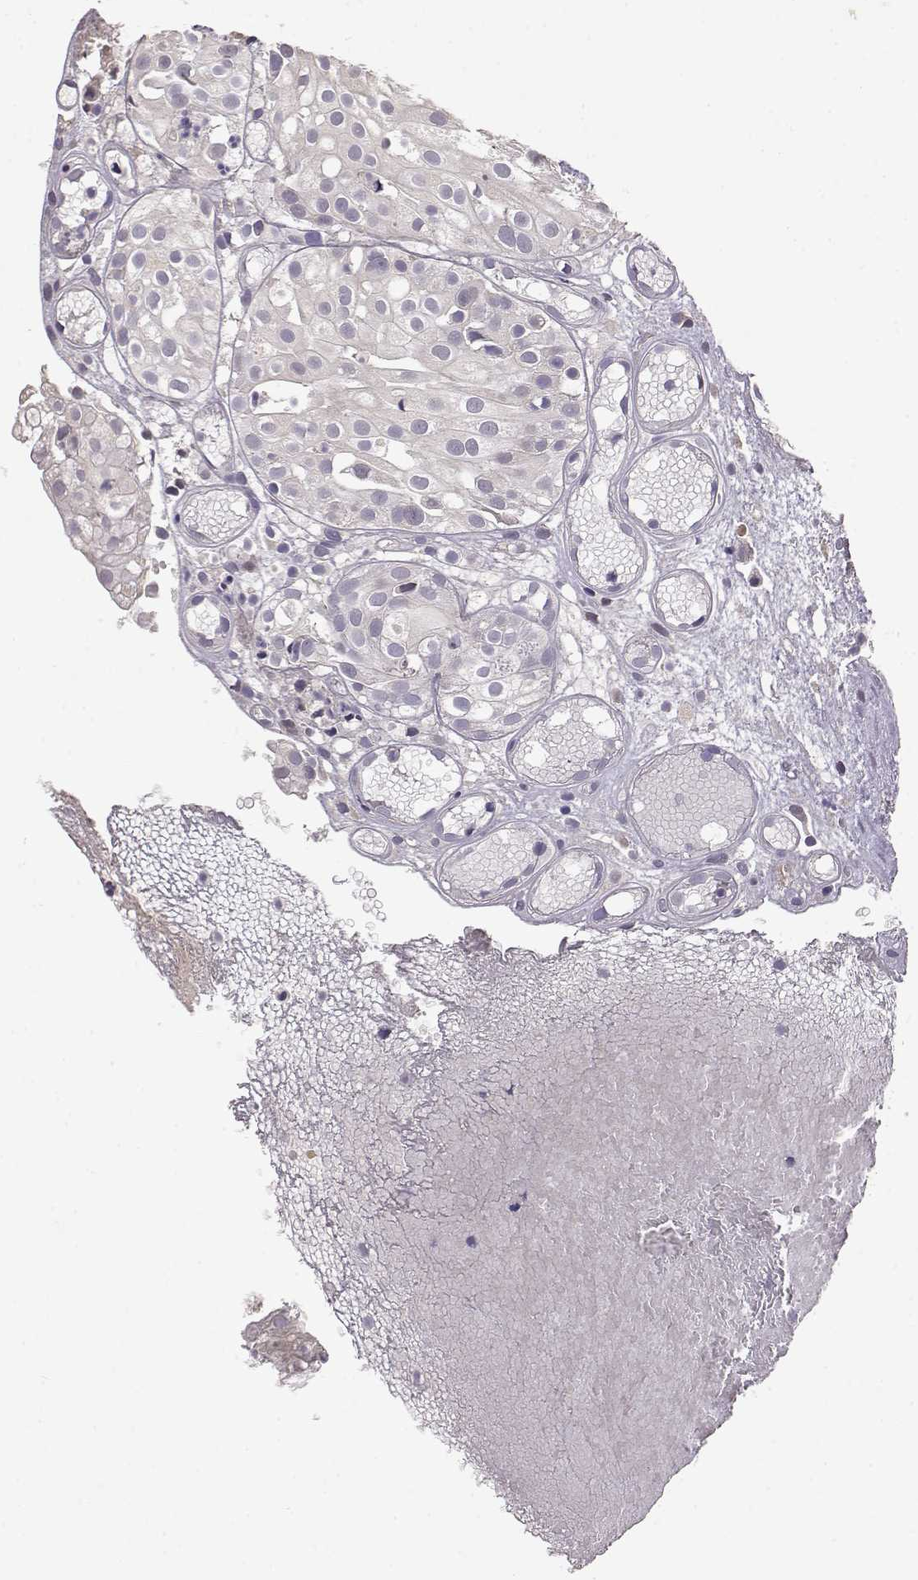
{"staining": {"intensity": "negative", "quantity": "none", "location": "none"}, "tissue": "prostate cancer", "cell_type": "Tumor cells", "image_type": "cancer", "snomed": [{"axis": "morphology", "description": "Adenocarcinoma, High grade"}, {"axis": "topography", "description": "Prostate"}], "caption": "Immunohistochemistry (IHC) of prostate adenocarcinoma (high-grade) displays no staining in tumor cells.", "gene": "TACR1", "patient": {"sex": "male", "age": 79}}